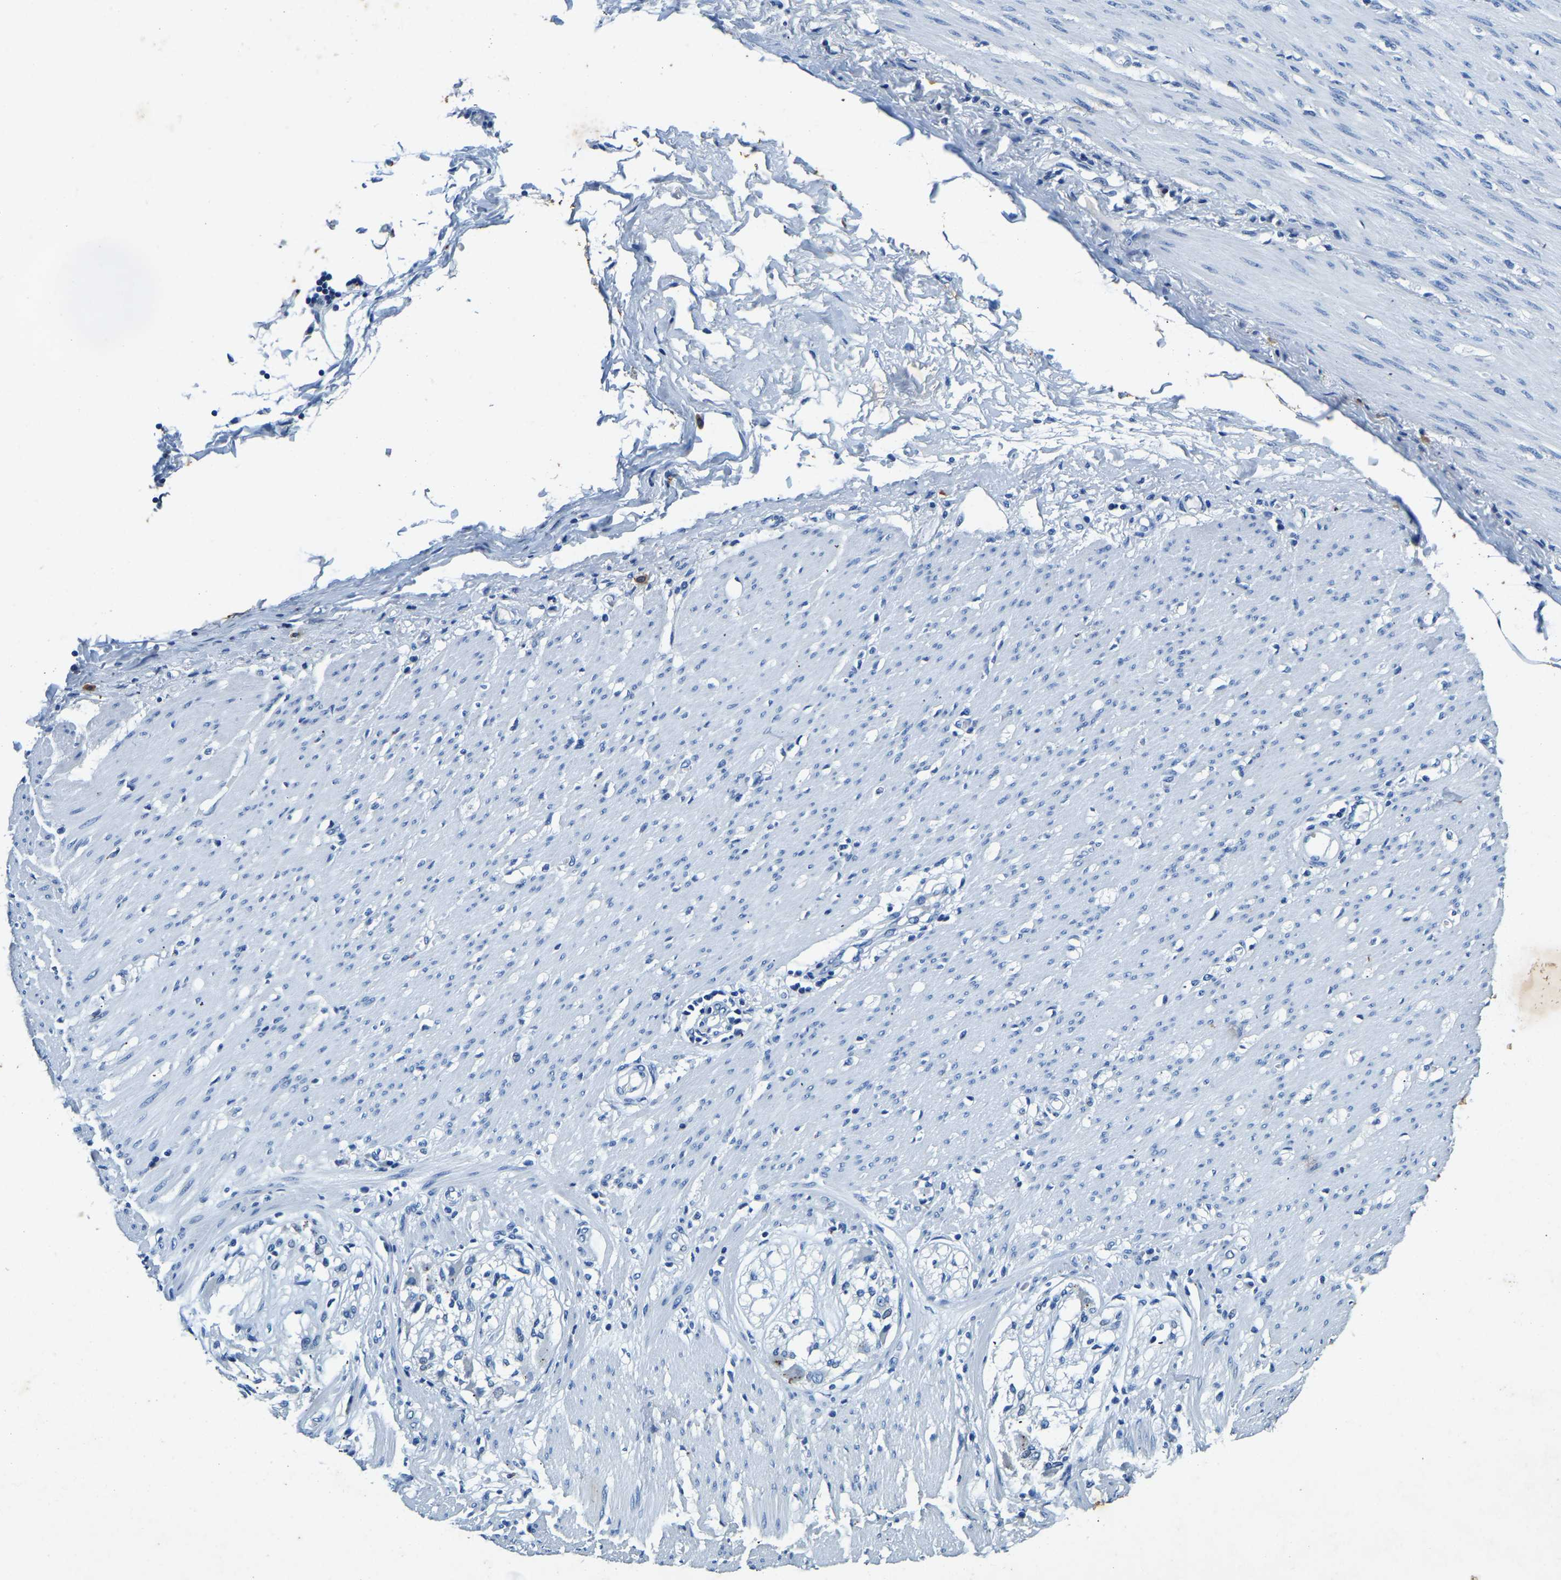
{"staining": {"intensity": "negative", "quantity": "none", "location": "none"}, "tissue": "adipose tissue", "cell_type": "Adipocytes", "image_type": "normal", "snomed": [{"axis": "morphology", "description": "Normal tissue, NOS"}, {"axis": "morphology", "description": "Adenocarcinoma, NOS"}, {"axis": "topography", "description": "Colon"}, {"axis": "topography", "description": "Peripheral nerve tissue"}], "caption": "Protein analysis of benign adipose tissue reveals no significant staining in adipocytes.", "gene": "UBN2", "patient": {"sex": "male", "age": 14}}